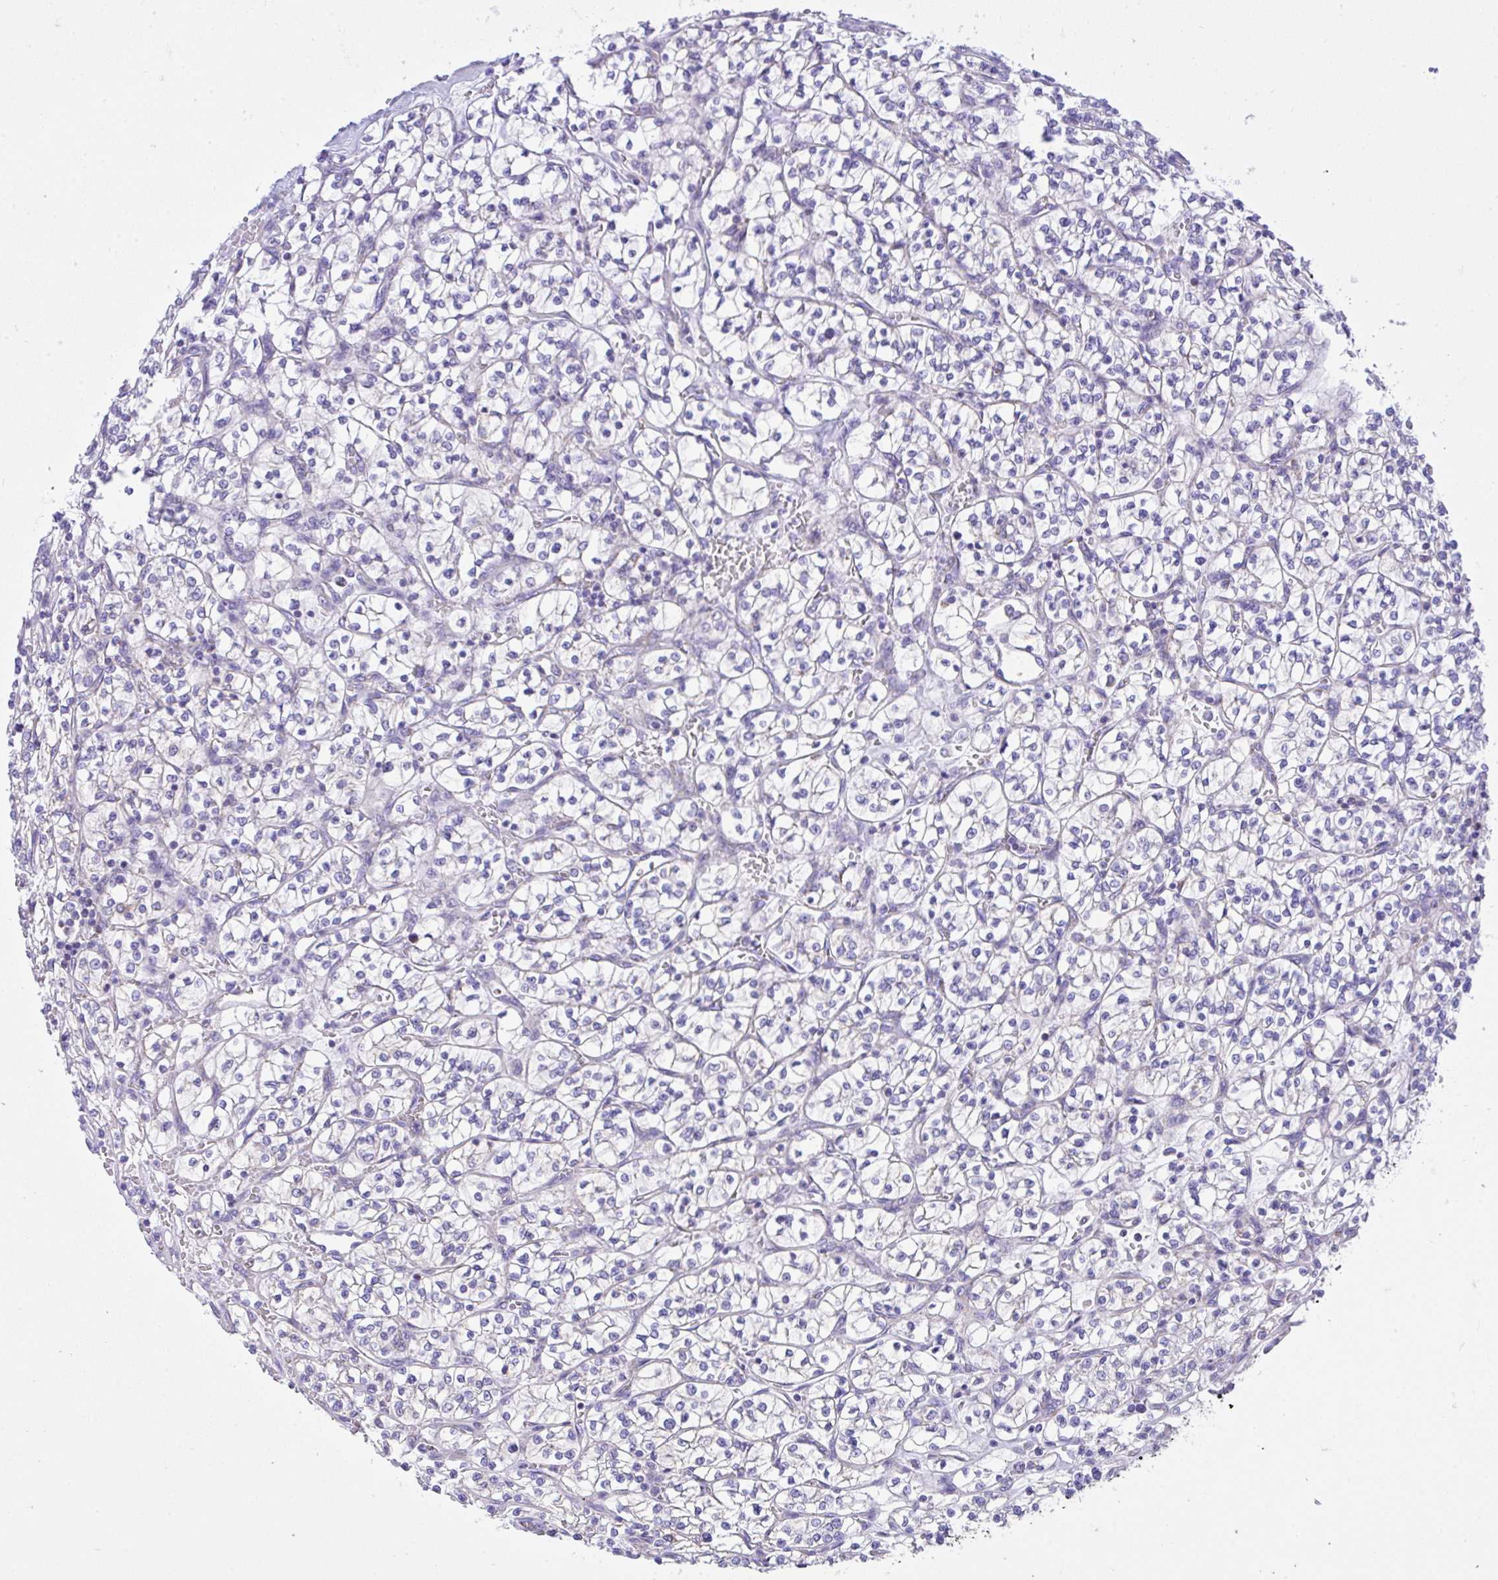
{"staining": {"intensity": "negative", "quantity": "none", "location": "none"}, "tissue": "renal cancer", "cell_type": "Tumor cells", "image_type": "cancer", "snomed": [{"axis": "morphology", "description": "Adenocarcinoma, NOS"}, {"axis": "topography", "description": "Kidney"}], "caption": "Human renal adenocarcinoma stained for a protein using immunohistochemistry (IHC) demonstrates no expression in tumor cells.", "gene": "SLC13A1", "patient": {"sex": "female", "age": 64}}